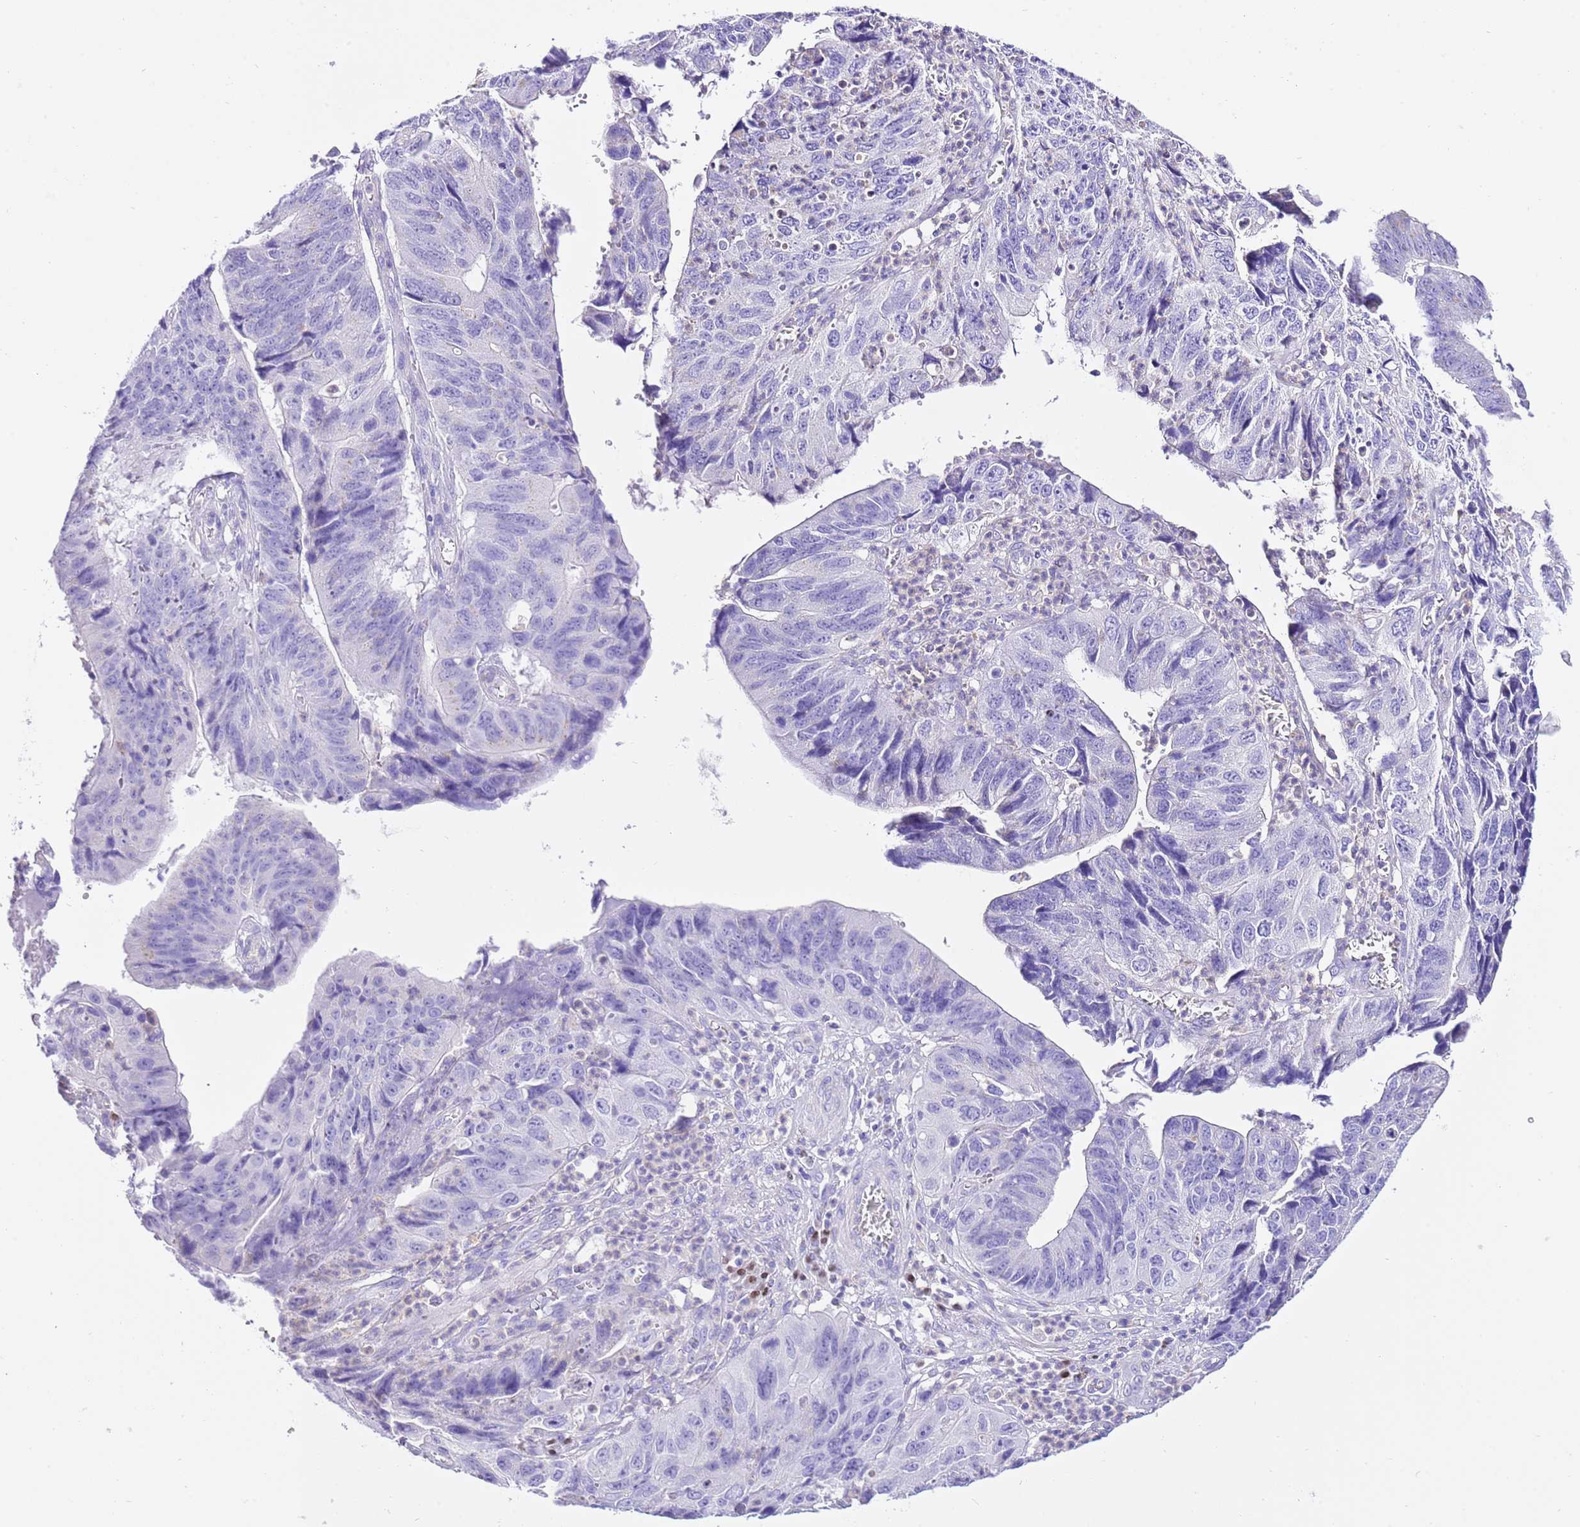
{"staining": {"intensity": "negative", "quantity": "none", "location": "none"}, "tissue": "stomach cancer", "cell_type": "Tumor cells", "image_type": "cancer", "snomed": [{"axis": "morphology", "description": "Adenocarcinoma, NOS"}, {"axis": "topography", "description": "Stomach"}], "caption": "DAB (3,3'-diaminobenzidine) immunohistochemical staining of adenocarcinoma (stomach) displays no significant positivity in tumor cells.", "gene": "BHLHA15", "patient": {"sex": "male", "age": 59}}